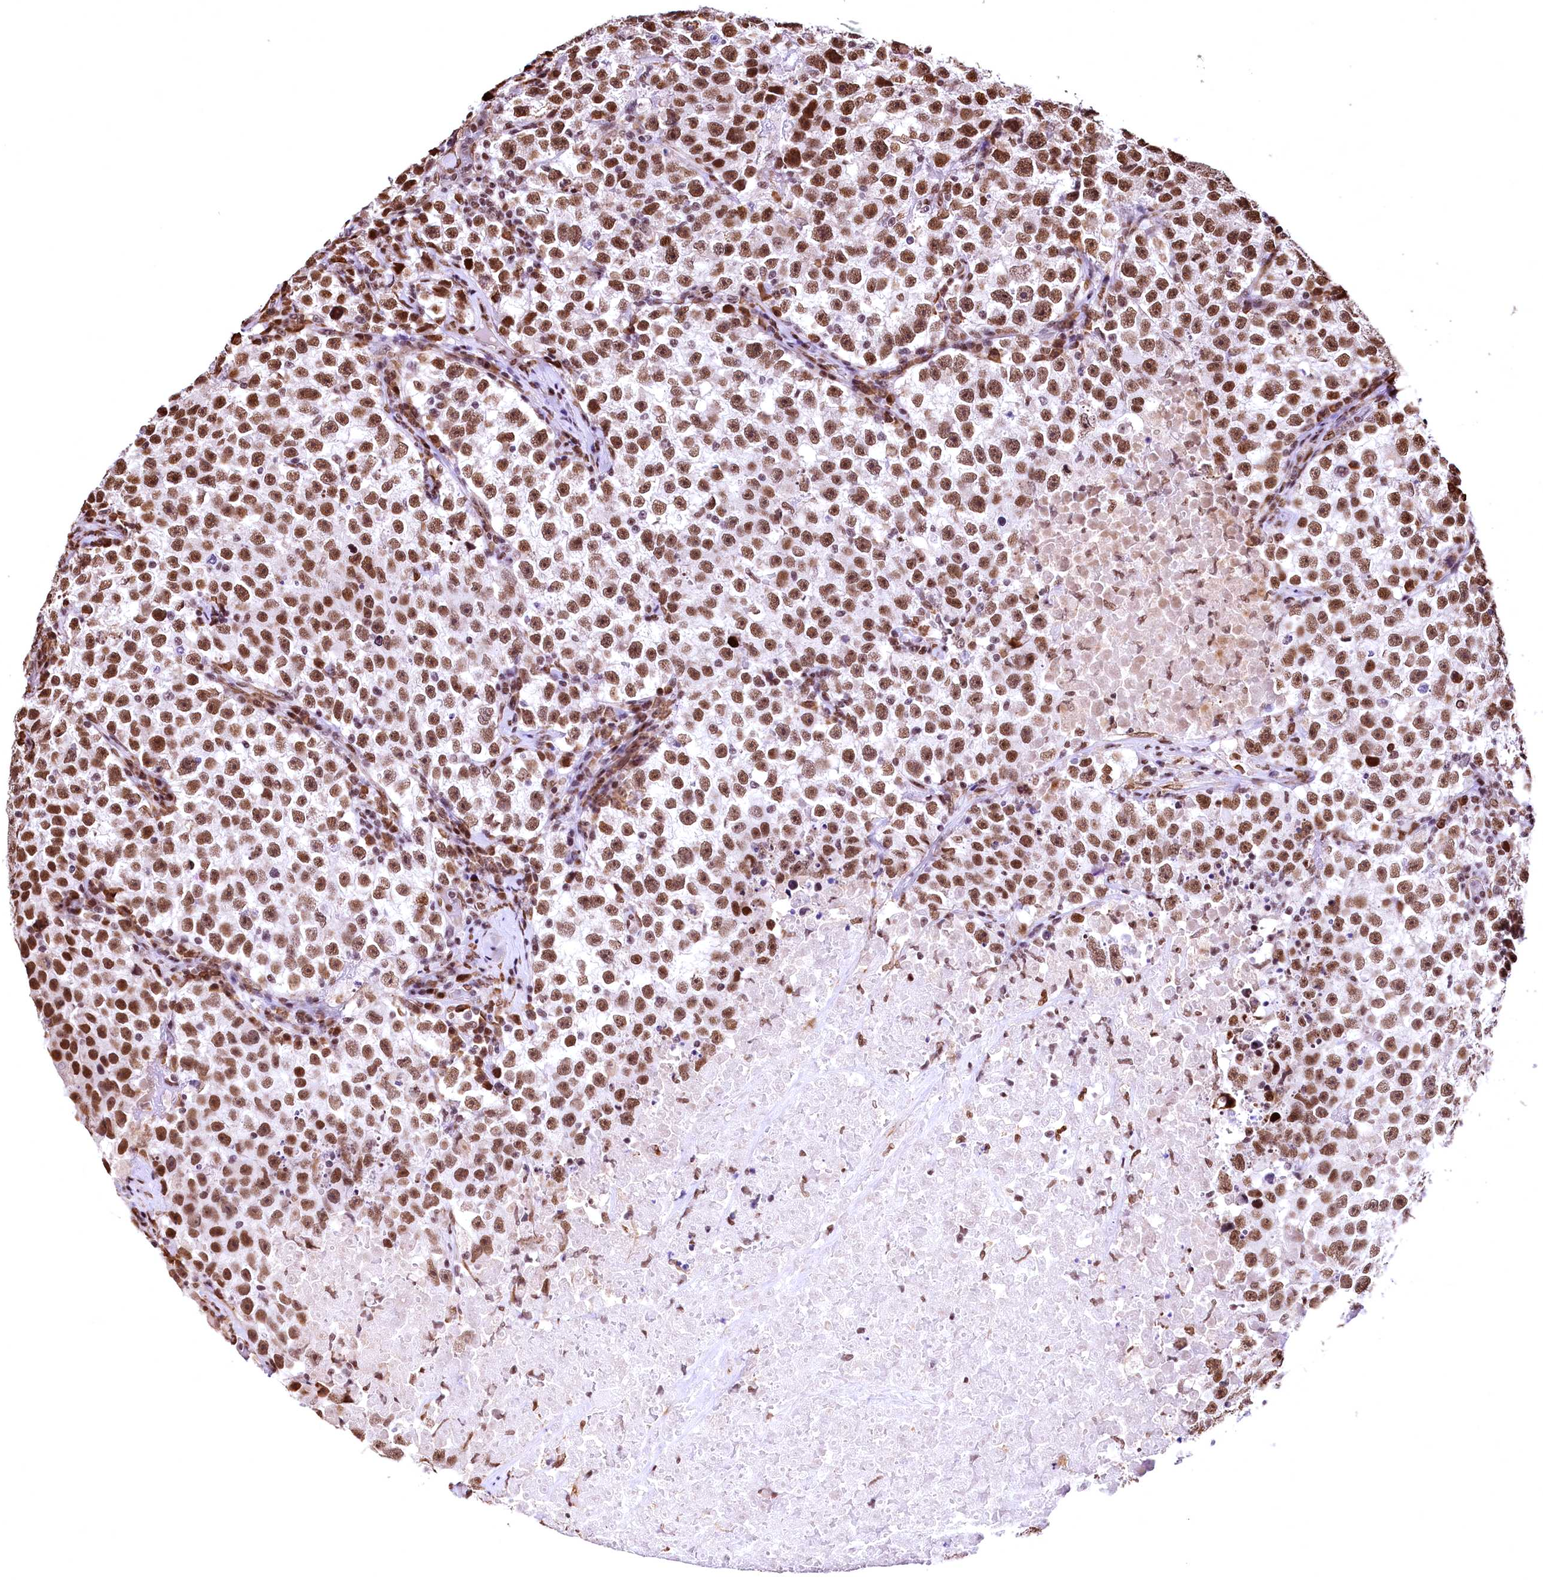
{"staining": {"intensity": "moderate", "quantity": ">75%", "location": "nuclear"}, "tissue": "testis cancer", "cell_type": "Tumor cells", "image_type": "cancer", "snomed": [{"axis": "morphology", "description": "Seminoma, NOS"}, {"axis": "topography", "description": "Testis"}], "caption": "This photomicrograph shows IHC staining of human testis seminoma, with medium moderate nuclear positivity in about >75% of tumor cells.", "gene": "PDS5B", "patient": {"sex": "male", "age": 22}}